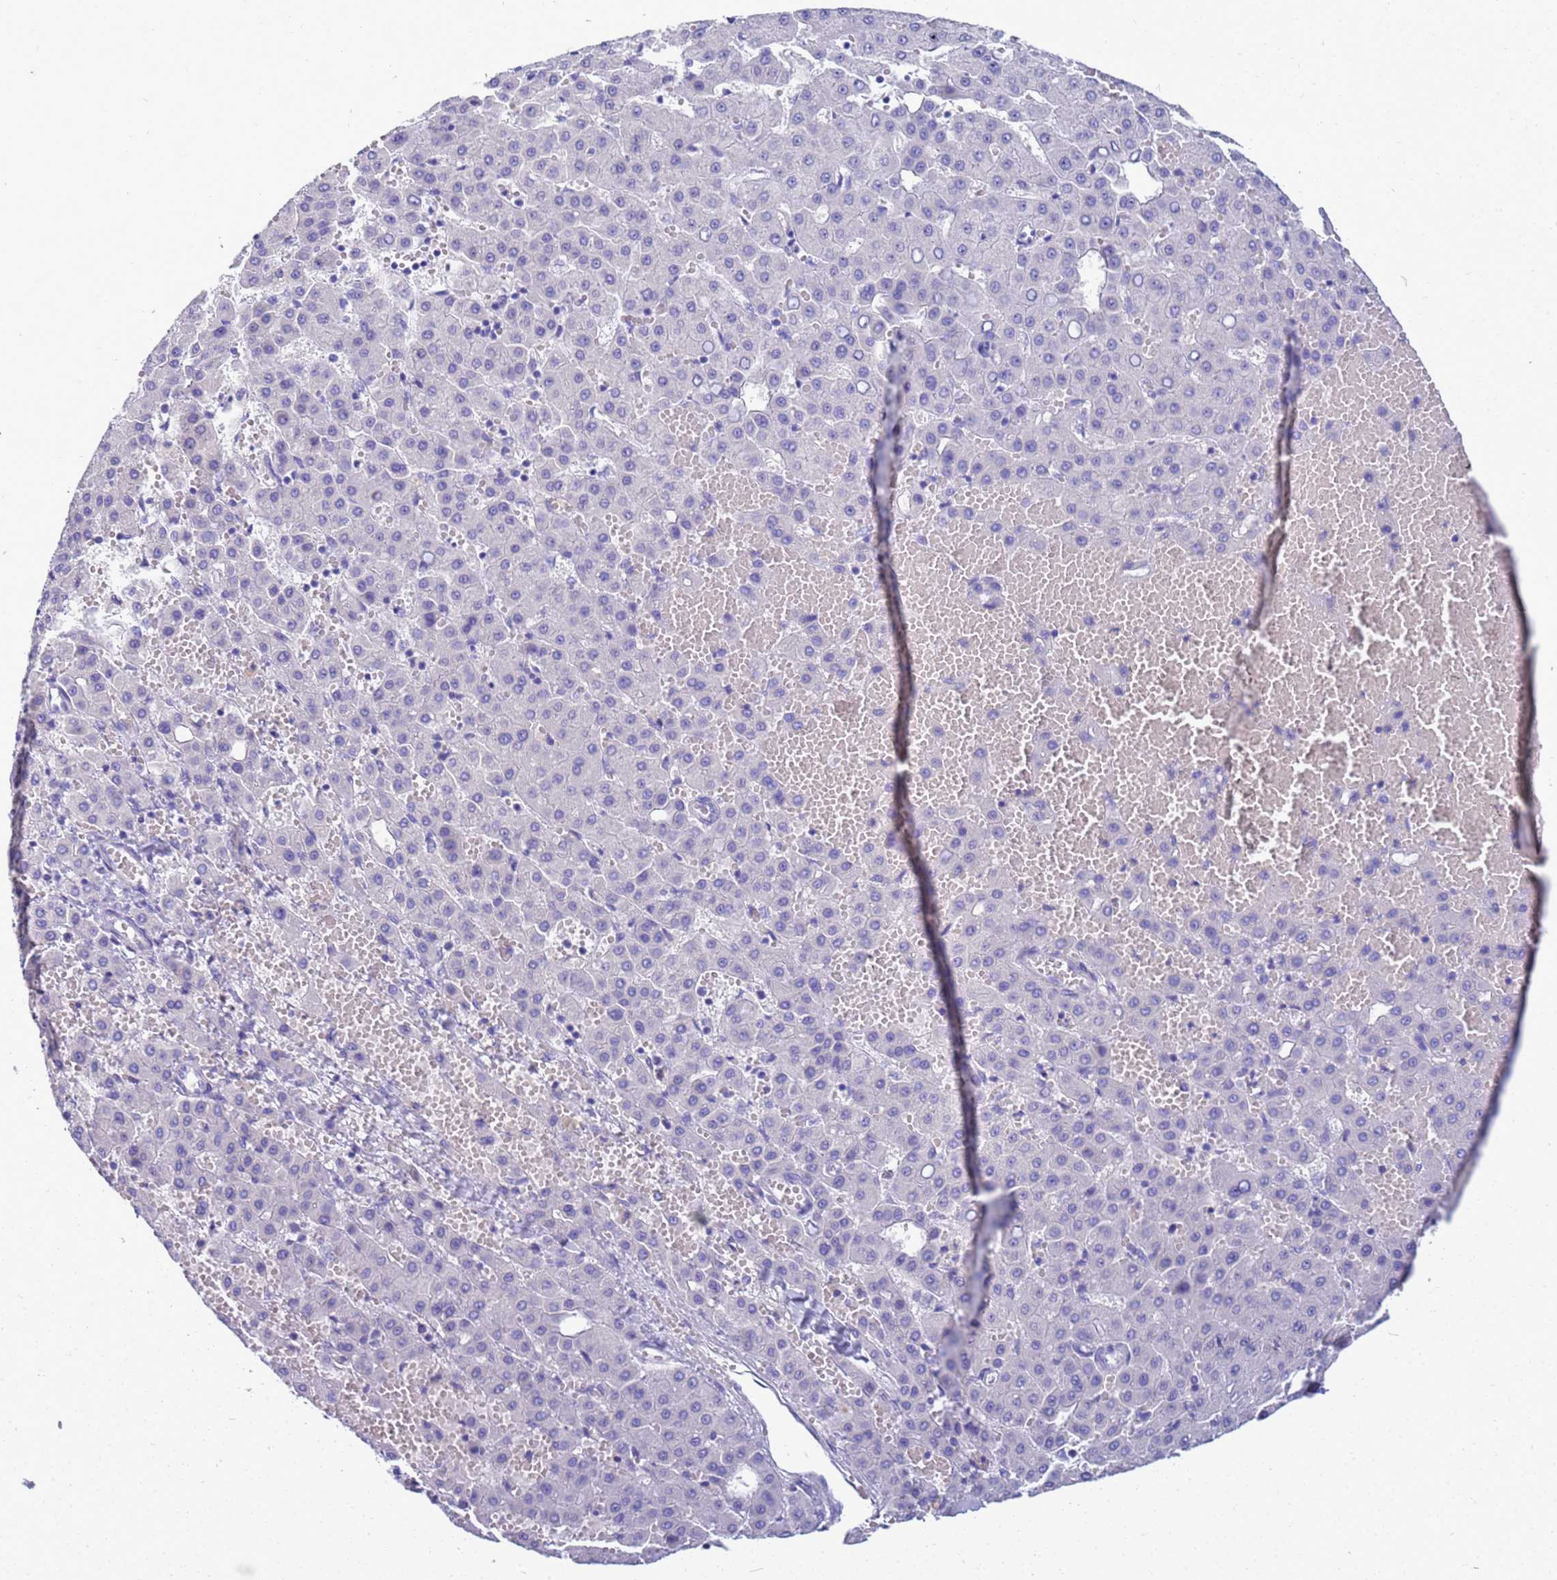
{"staining": {"intensity": "negative", "quantity": "none", "location": "none"}, "tissue": "liver cancer", "cell_type": "Tumor cells", "image_type": "cancer", "snomed": [{"axis": "morphology", "description": "Carcinoma, Hepatocellular, NOS"}, {"axis": "topography", "description": "Liver"}], "caption": "Photomicrograph shows no significant protein positivity in tumor cells of liver hepatocellular carcinoma. (Brightfield microscopy of DAB (3,3'-diaminobenzidine) immunohistochemistry at high magnification).", "gene": "SYCN", "patient": {"sex": "male", "age": 47}}